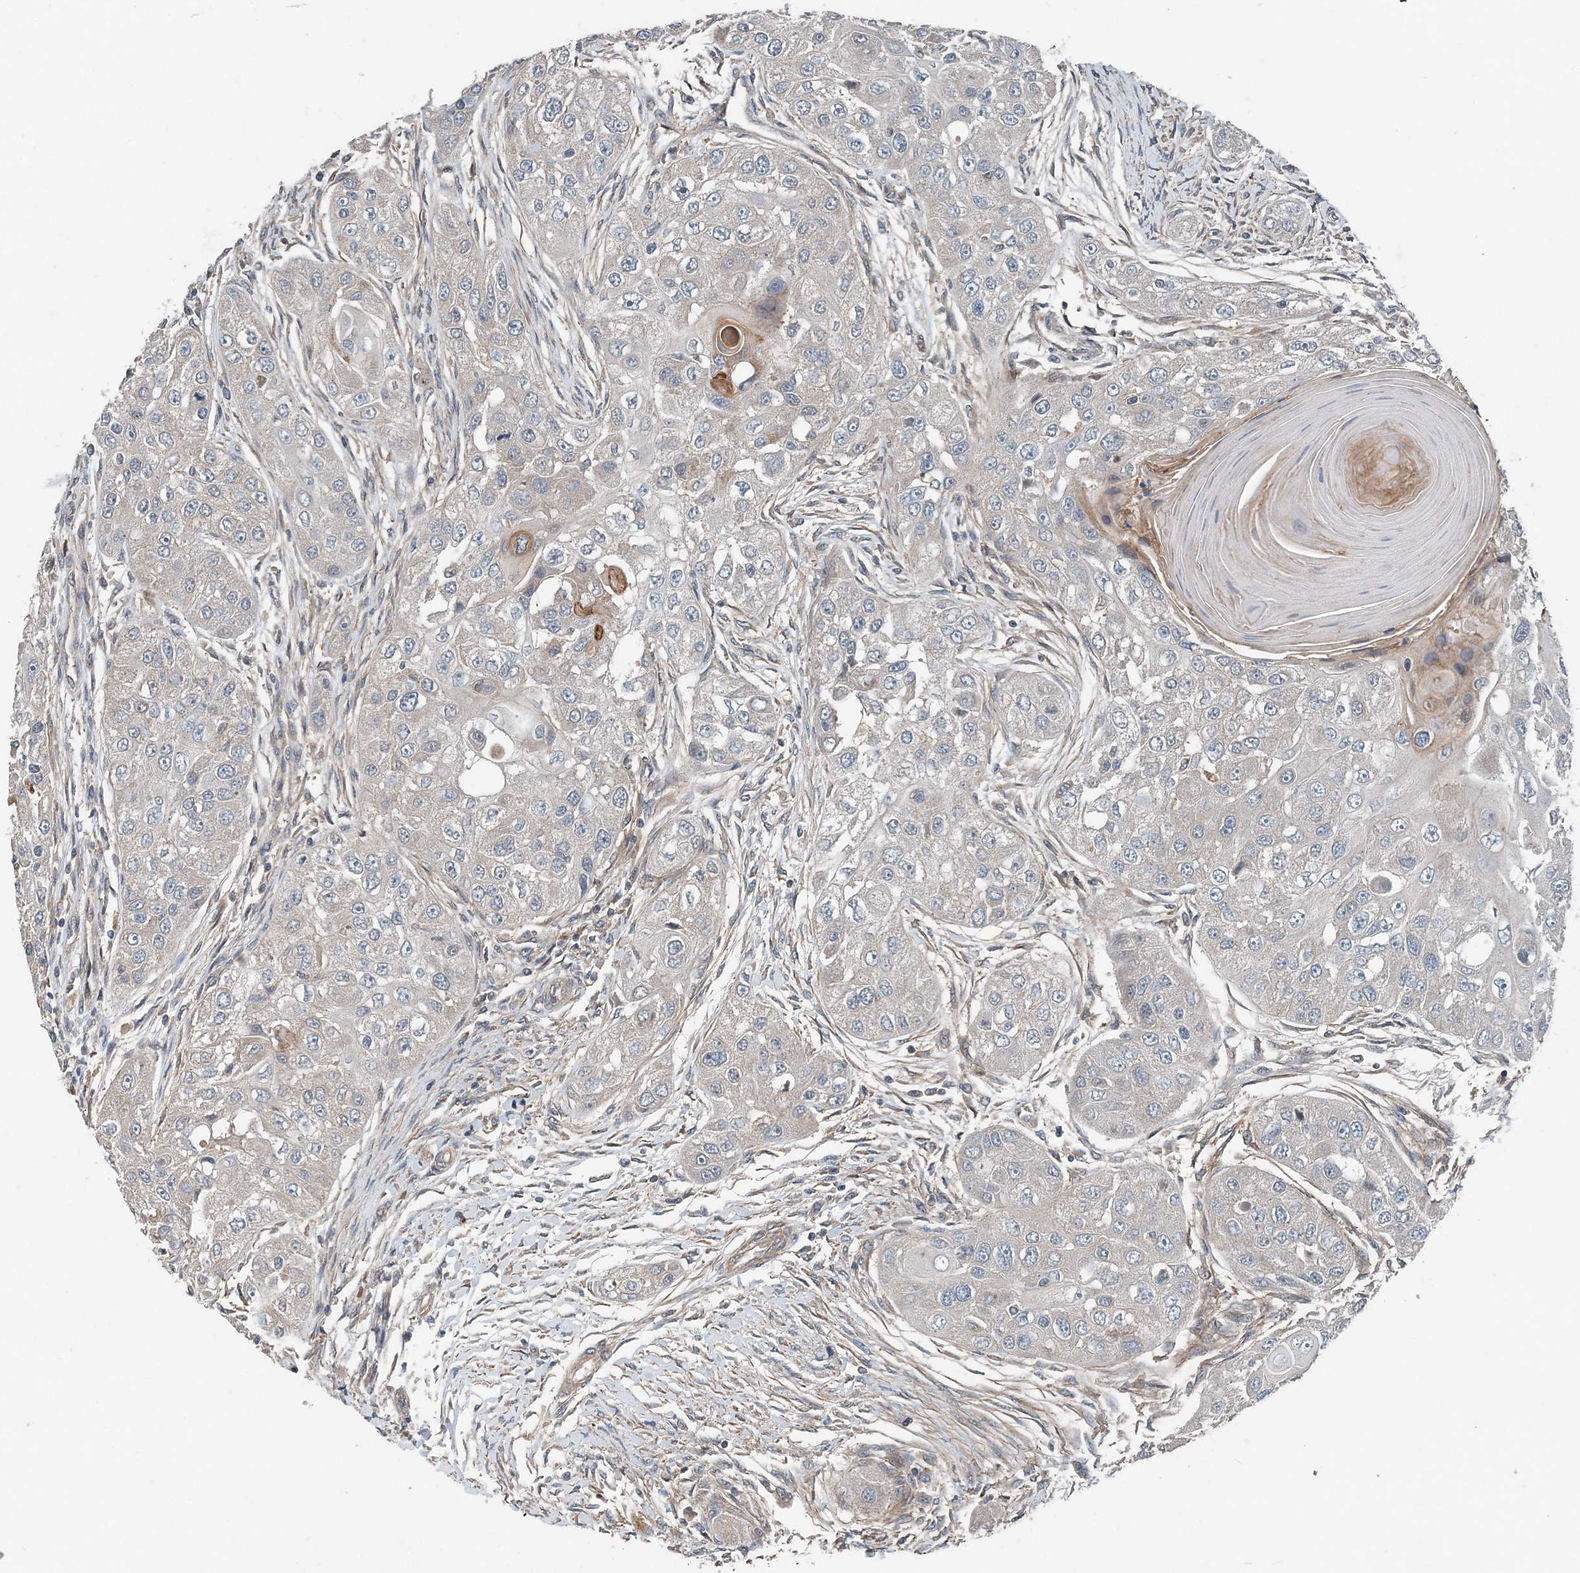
{"staining": {"intensity": "negative", "quantity": "none", "location": "none"}, "tissue": "head and neck cancer", "cell_type": "Tumor cells", "image_type": "cancer", "snomed": [{"axis": "morphology", "description": "Normal tissue, NOS"}, {"axis": "morphology", "description": "Squamous cell carcinoma, NOS"}, {"axis": "topography", "description": "Skeletal muscle"}, {"axis": "topography", "description": "Head-Neck"}], "caption": "A high-resolution histopathology image shows immunohistochemistry (IHC) staining of head and neck squamous cell carcinoma, which shows no significant expression in tumor cells.", "gene": "SMPD3", "patient": {"sex": "male", "age": 51}}